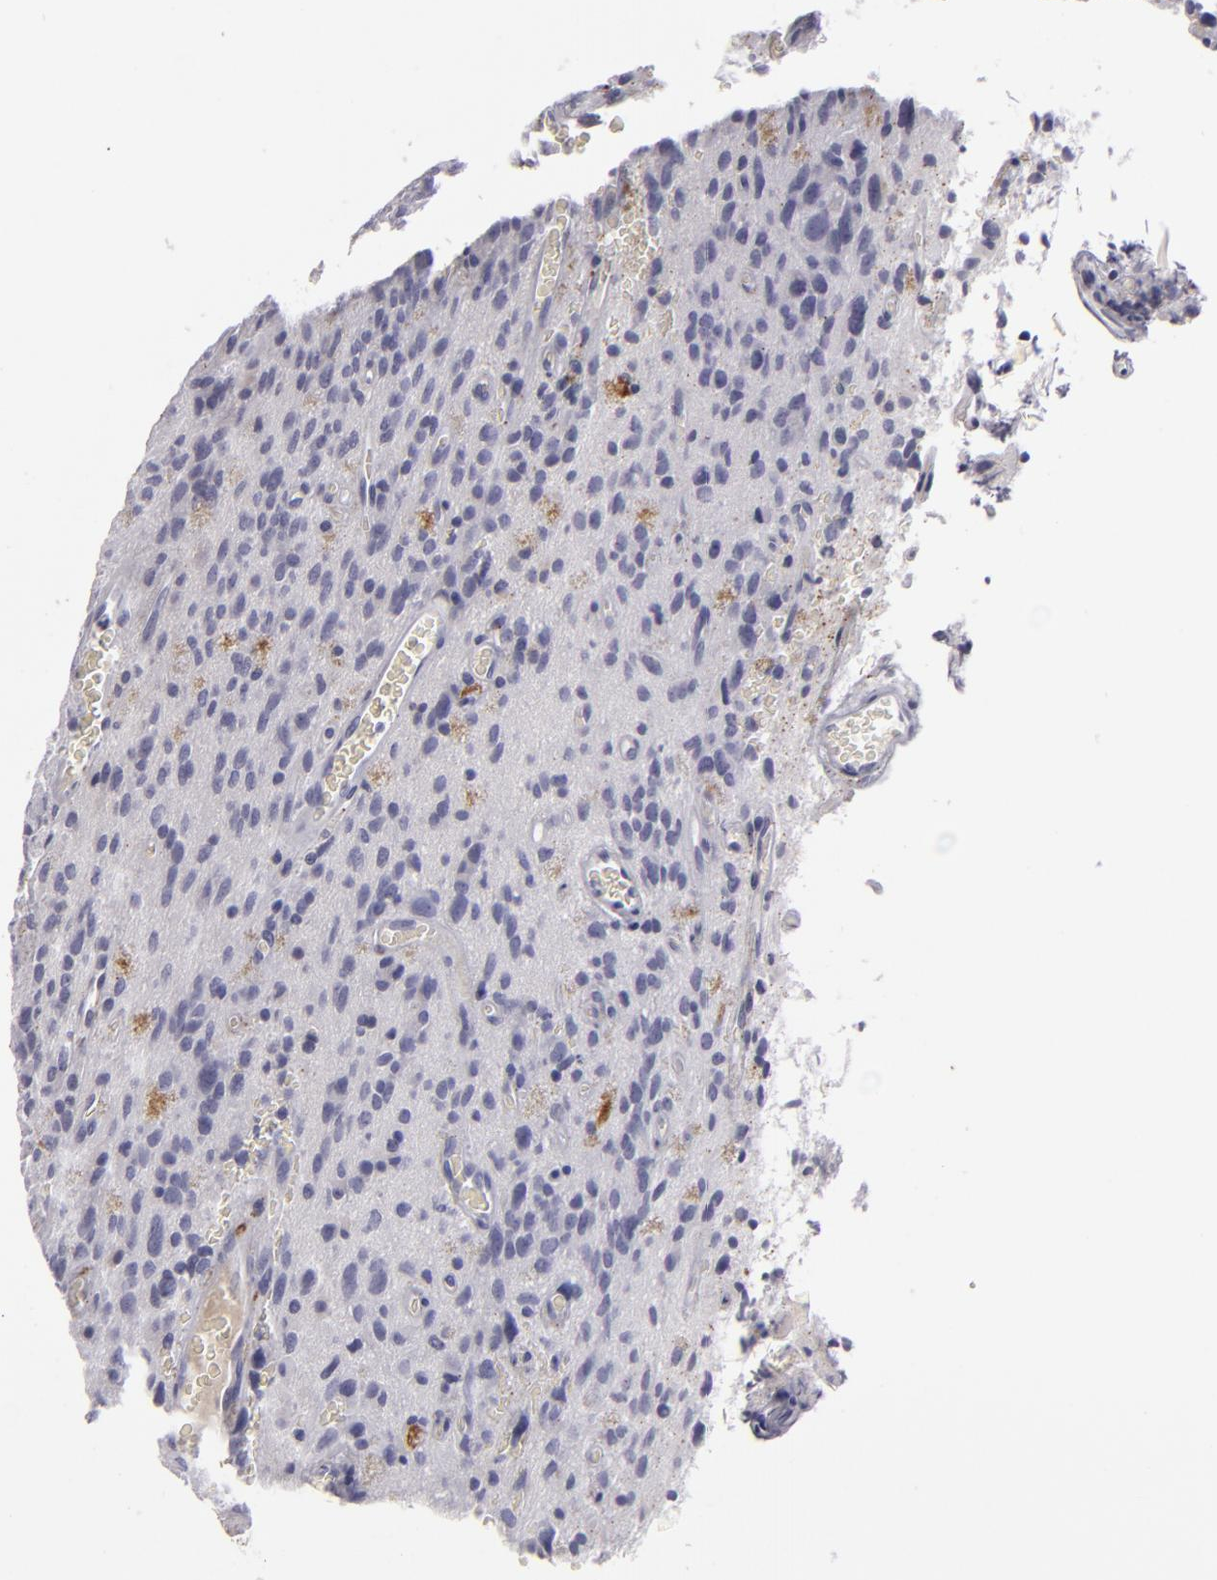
{"staining": {"intensity": "negative", "quantity": "none", "location": "none"}, "tissue": "glioma", "cell_type": "Tumor cells", "image_type": "cancer", "snomed": [{"axis": "morphology", "description": "Glioma, malignant, Low grade"}, {"axis": "topography", "description": "Brain"}], "caption": "Micrograph shows no significant protein expression in tumor cells of glioma.", "gene": "C9", "patient": {"sex": "female", "age": 15}}